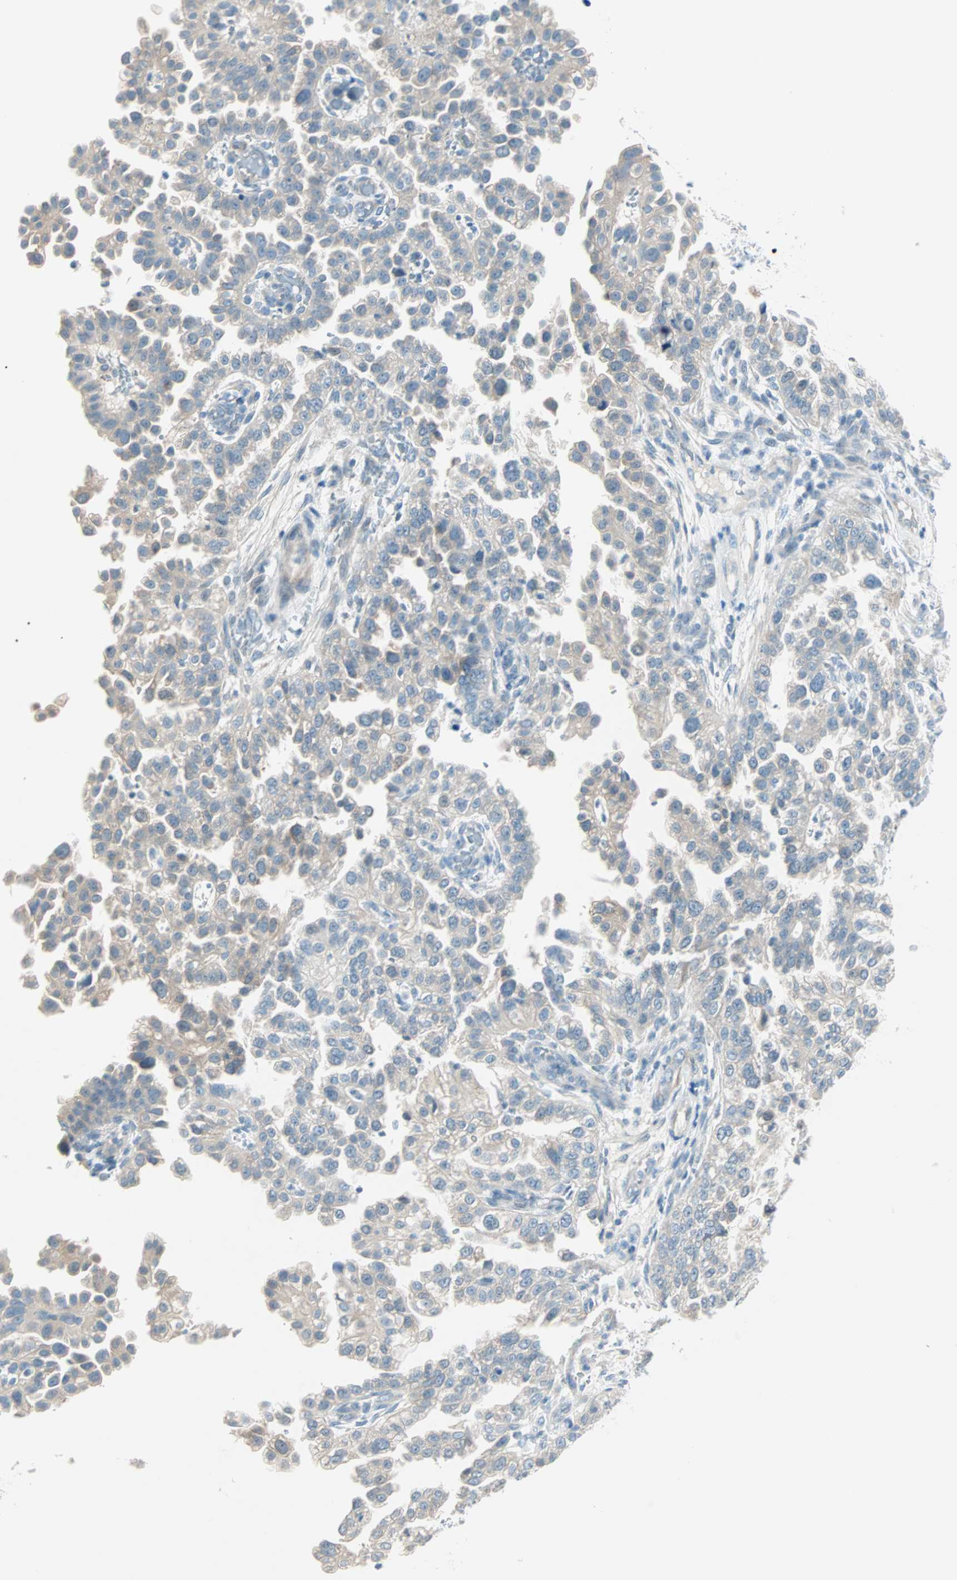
{"staining": {"intensity": "negative", "quantity": "none", "location": "none"}, "tissue": "endometrial cancer", "cell_type": "Tumor cells", "image_type": "cancer", "snomed": [{"axis": "morphology", "description": "Adenocarcinoma, NOS"}, {"axis": "topography", "description": "Endometrium"}], "caption": "Tumor cells are negative for protein expression in human adenocarcinoma (endometrial).", "gene": "SULT1C2", "patient": {"sex": "female", "age": 85}}